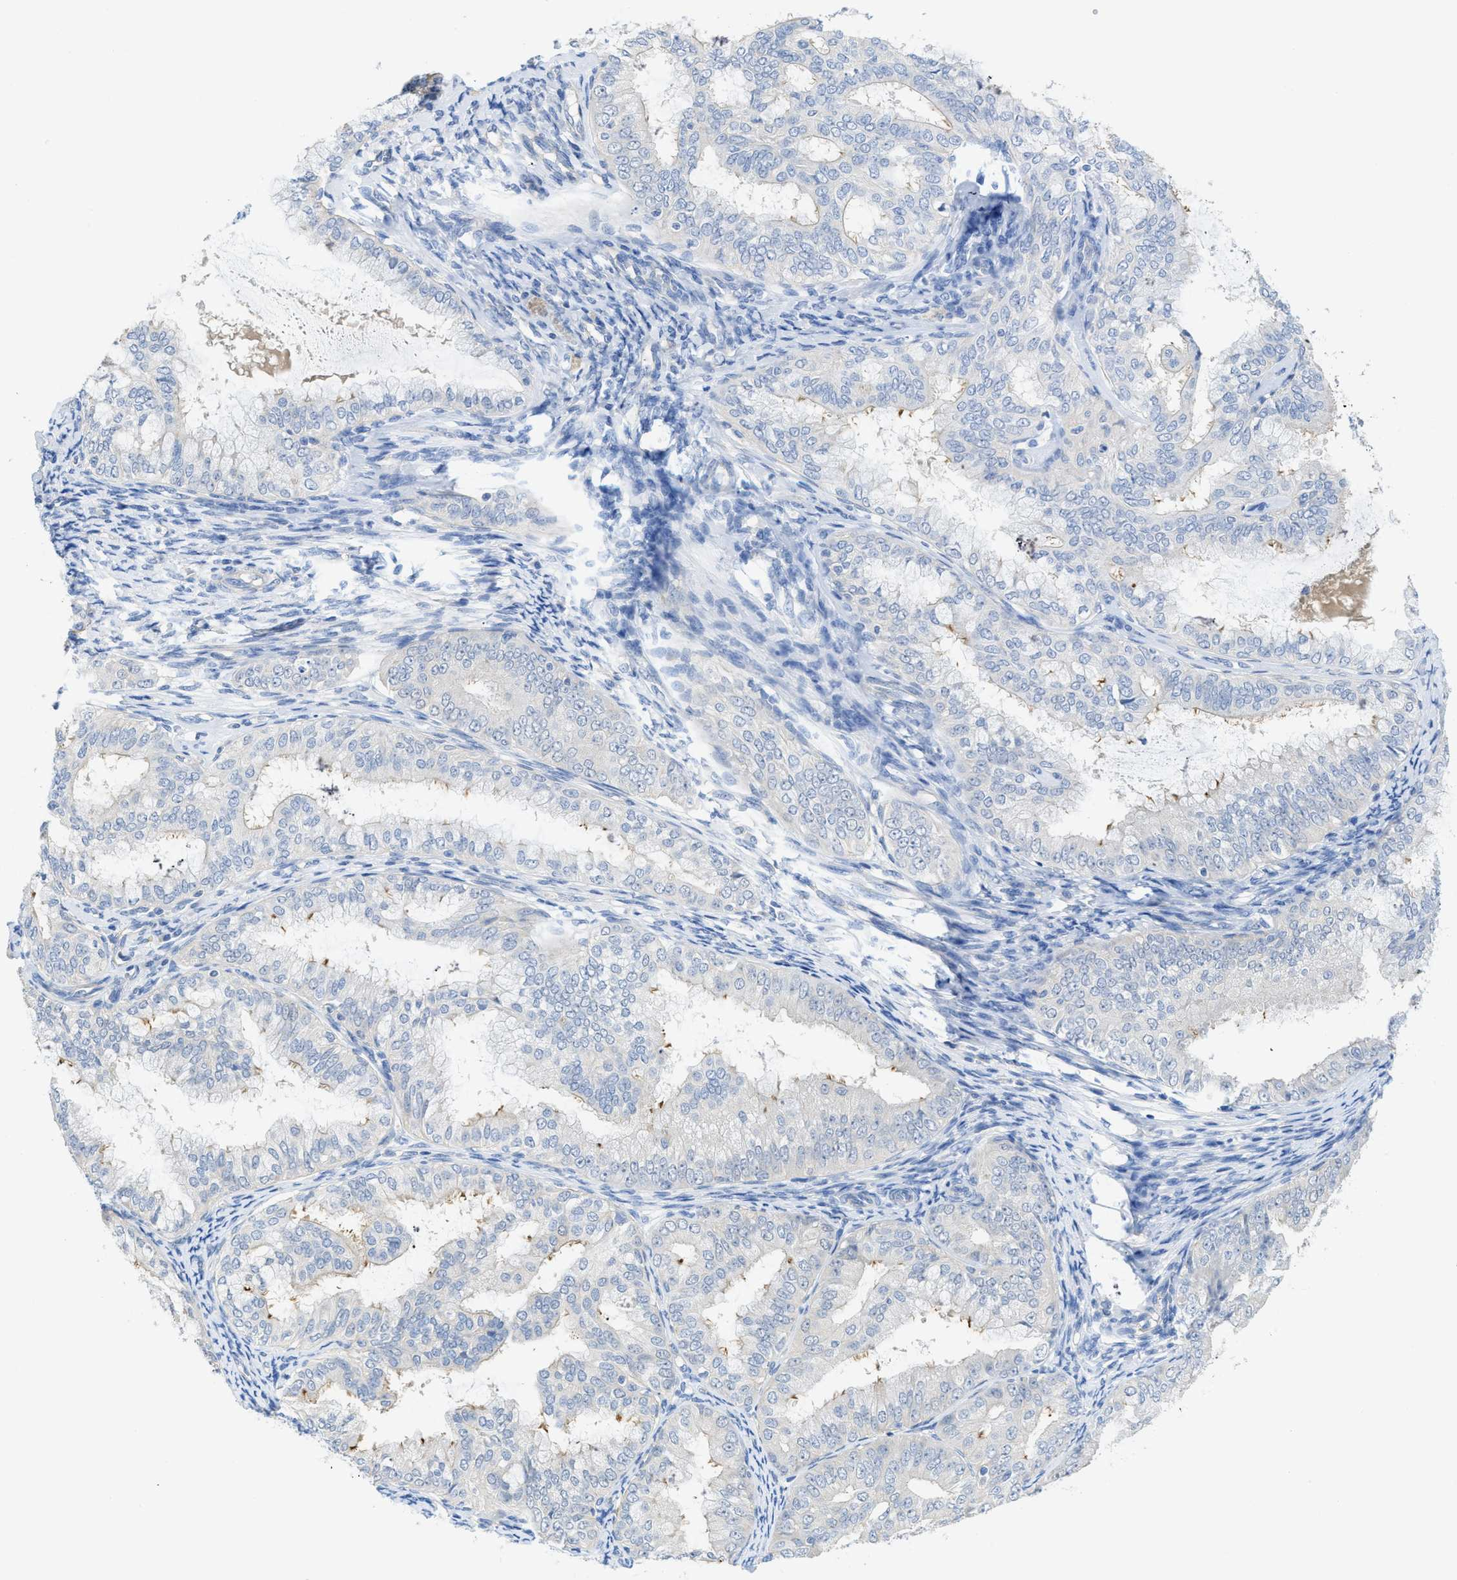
{"staining": {"intensity": "negative", "quantity": "none", "location": "none"}, "tissue": "endometrial cancer", "cell_type": "Tumor cells", "image_type": "cancer", "snomed": [{"axis": "morphology", "description": "Adenocarcinoma, NOS"}, {"axis": "topography", "description": "Endometrium"}], "caption": "Tumor cells show no significant protein expression in endometrial adenocarcinoma. (Brightfield microscopy of DAB (3,3'-diaminobenzidine) immunohistochemistry at high magnification).", "gene": "MYL3", "patient": {"sex": "female", "age": 63}}